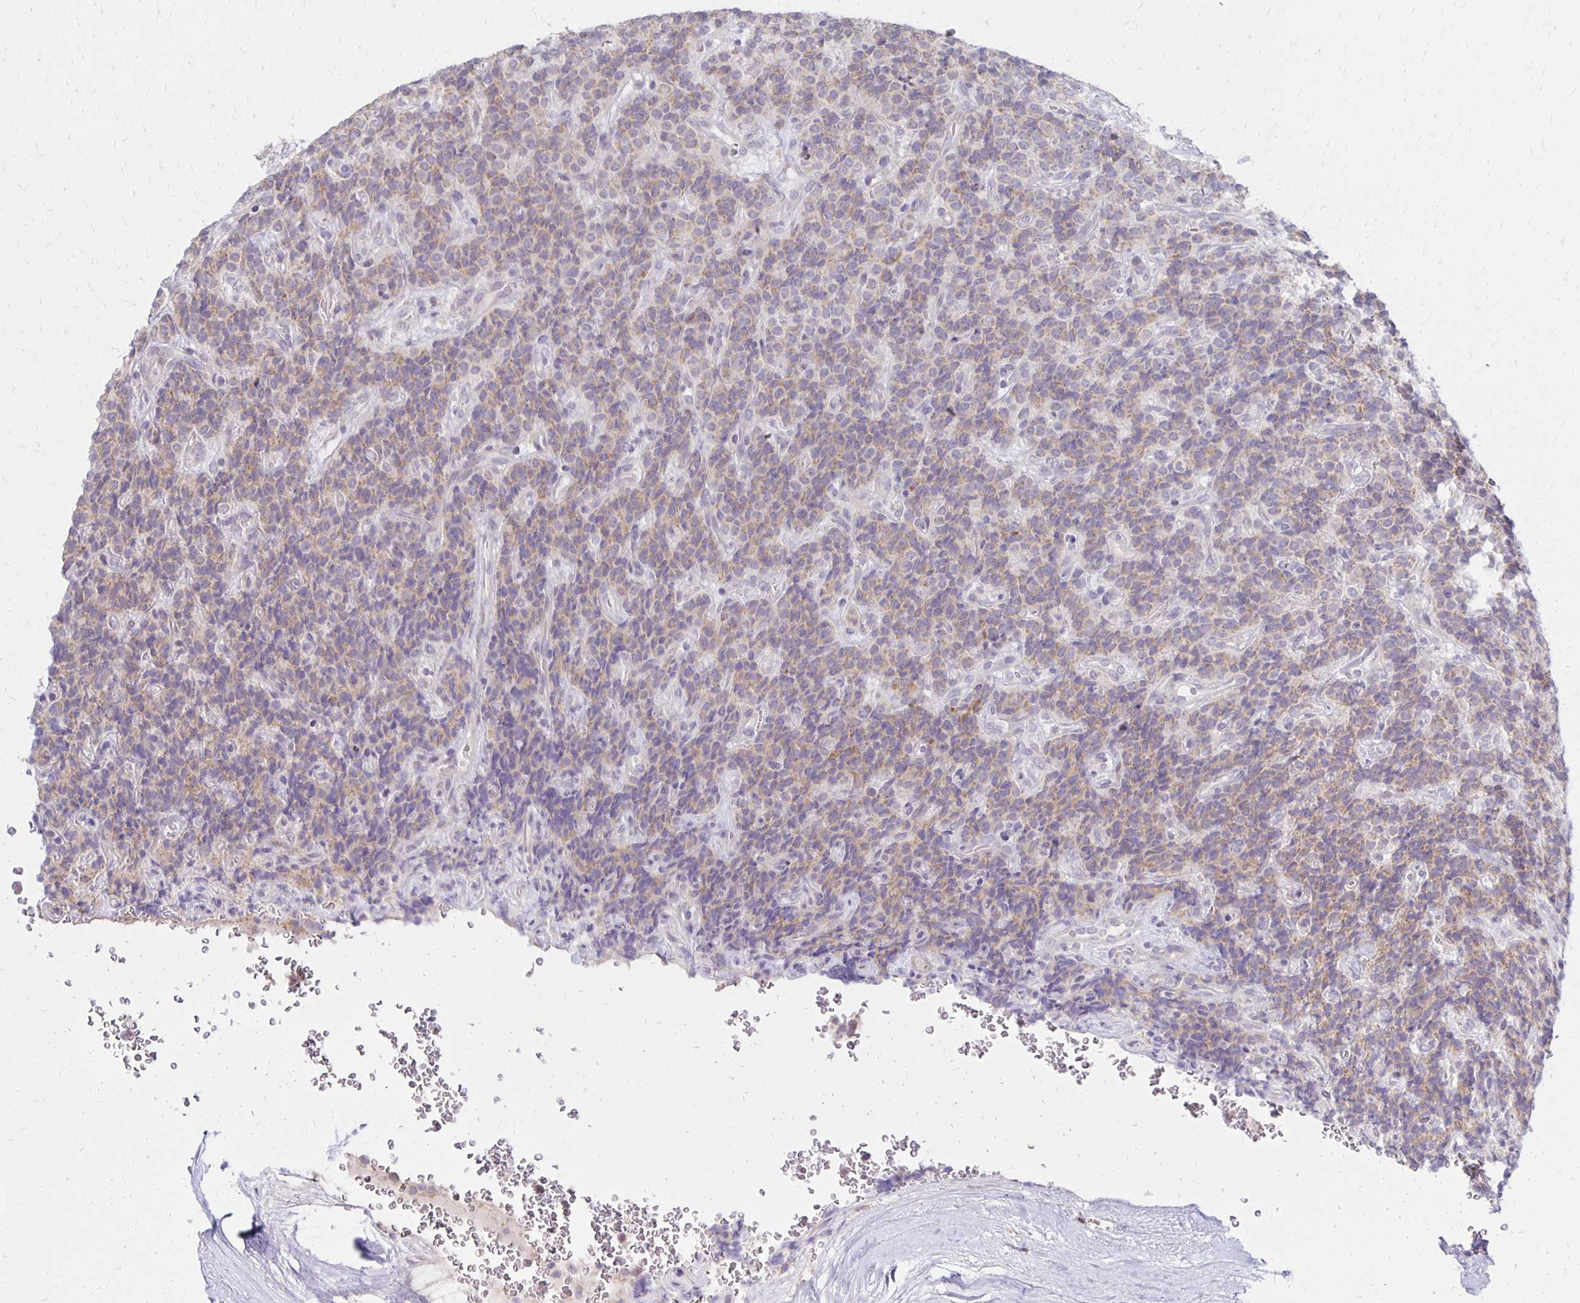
{"staining": {"intensity": "weak", "quantity": "25%-75%", "location": "cytoplasmic/membranous"}, "tissue": "carcinoid", "cell_type": "Tumor cells", "image_type": "cancer", "snomed": [{"axis": "morphology", "description": "Carcinoid, malignant, NOS"}, {"axis": "topography", "description": "Pancreas"}], "caption": "Immunohistochemistry of human malignant carcinoid reveals low levels of weak cytoplasmic/membranous staining in approximately 25%-75% of tumor cells. (IHC, brightfield microscopy, high magnification).", "gene": "DAGLA", "patient": {"sex": "male", "age": 36}}